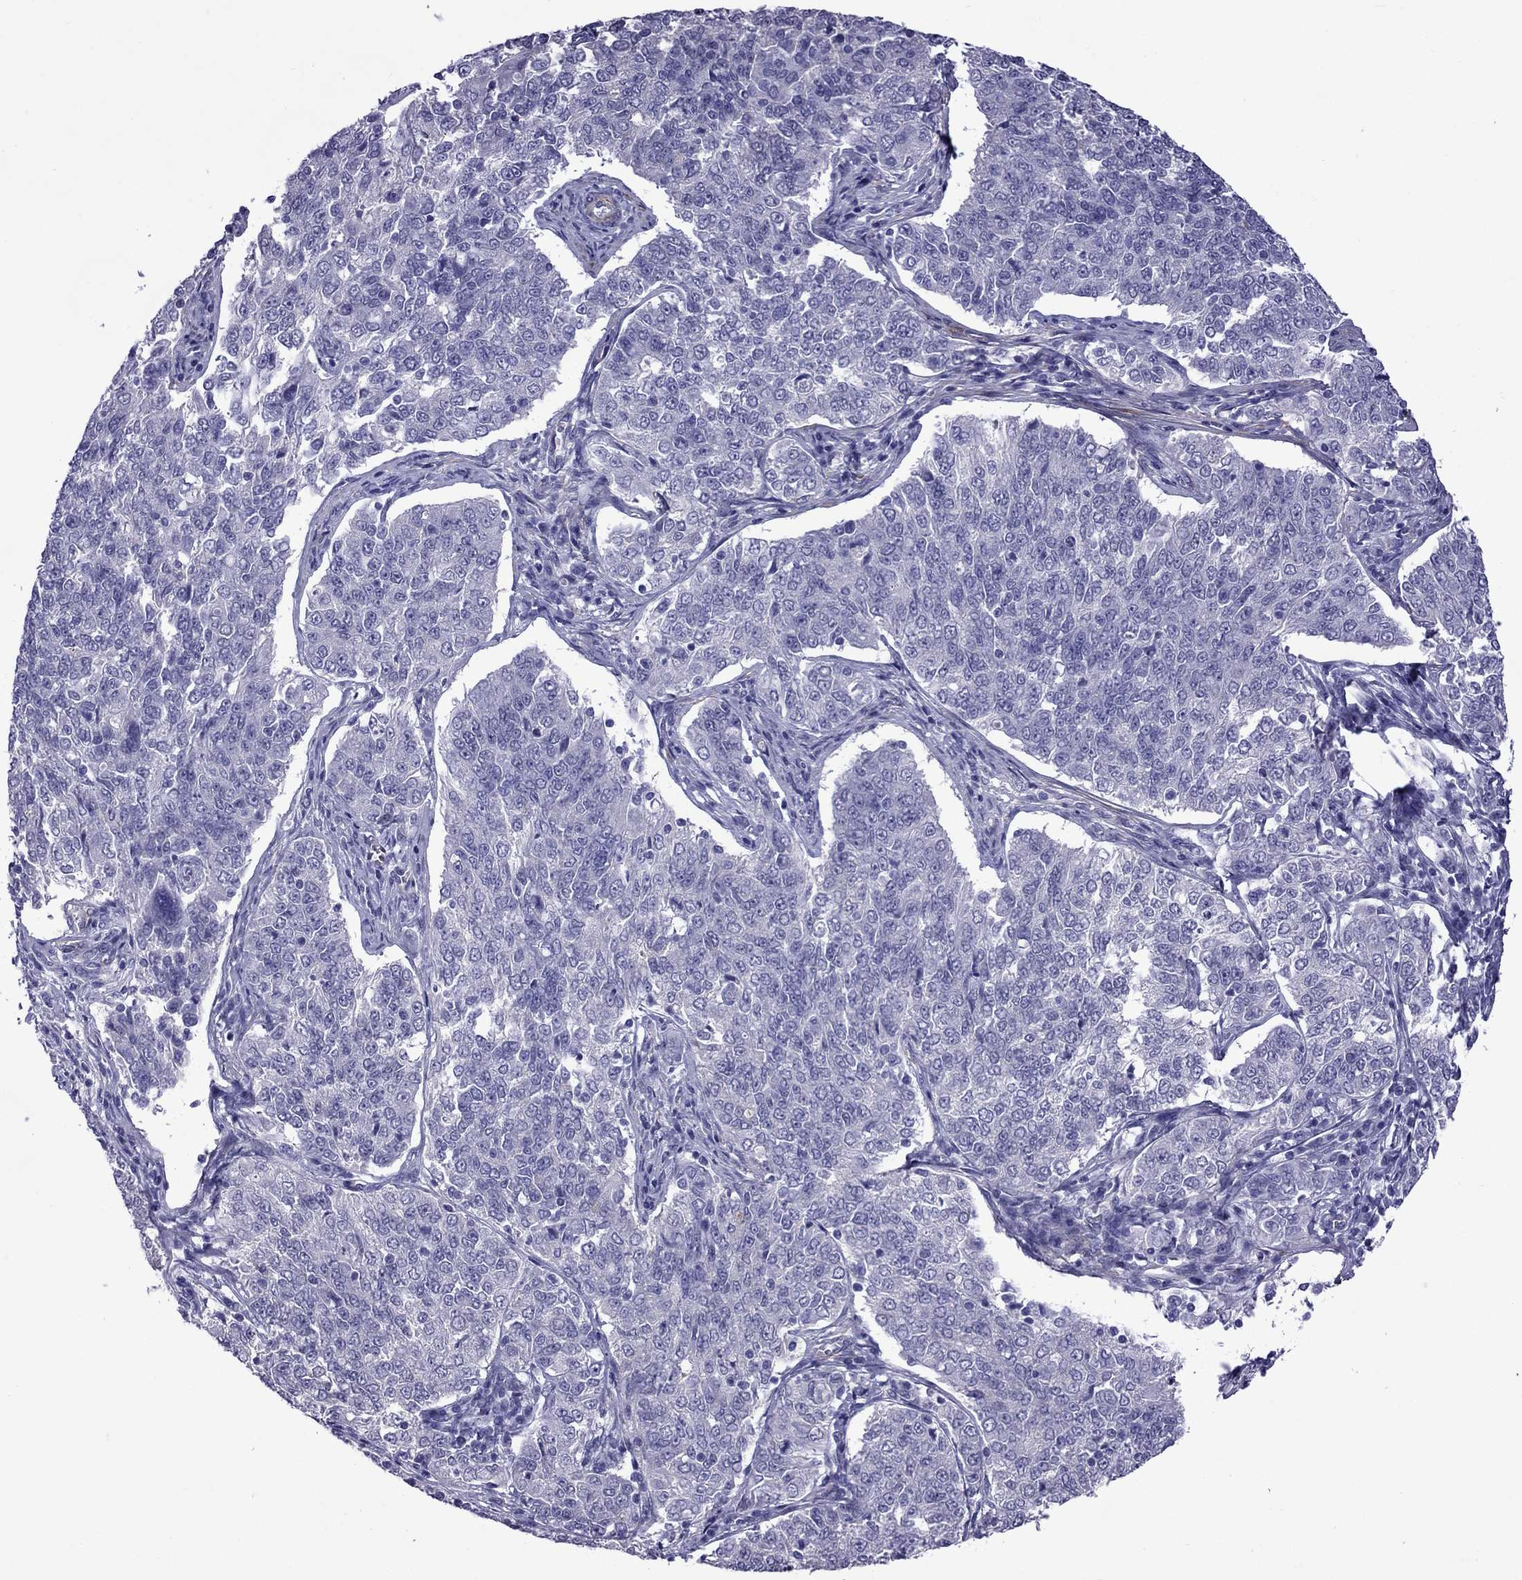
{"staining": {"intensity": "negative", "quantity": "none", "location": "none"}, "tissue": "endometrial cancer", "cell_type": "Tumor cells", "image_type": "cancer", "snomed": [{"axis": "morphology", "description": "Adenocarcinoma, NOS"}, {"axis": "topography", "description": "Endometrium"}], "caption": "The image shows no significant positivity in tumor cells of endometrial adenocarcinoma.", "gene": "CHRNA5", "patient": {"sex": "female", "age": 43}}